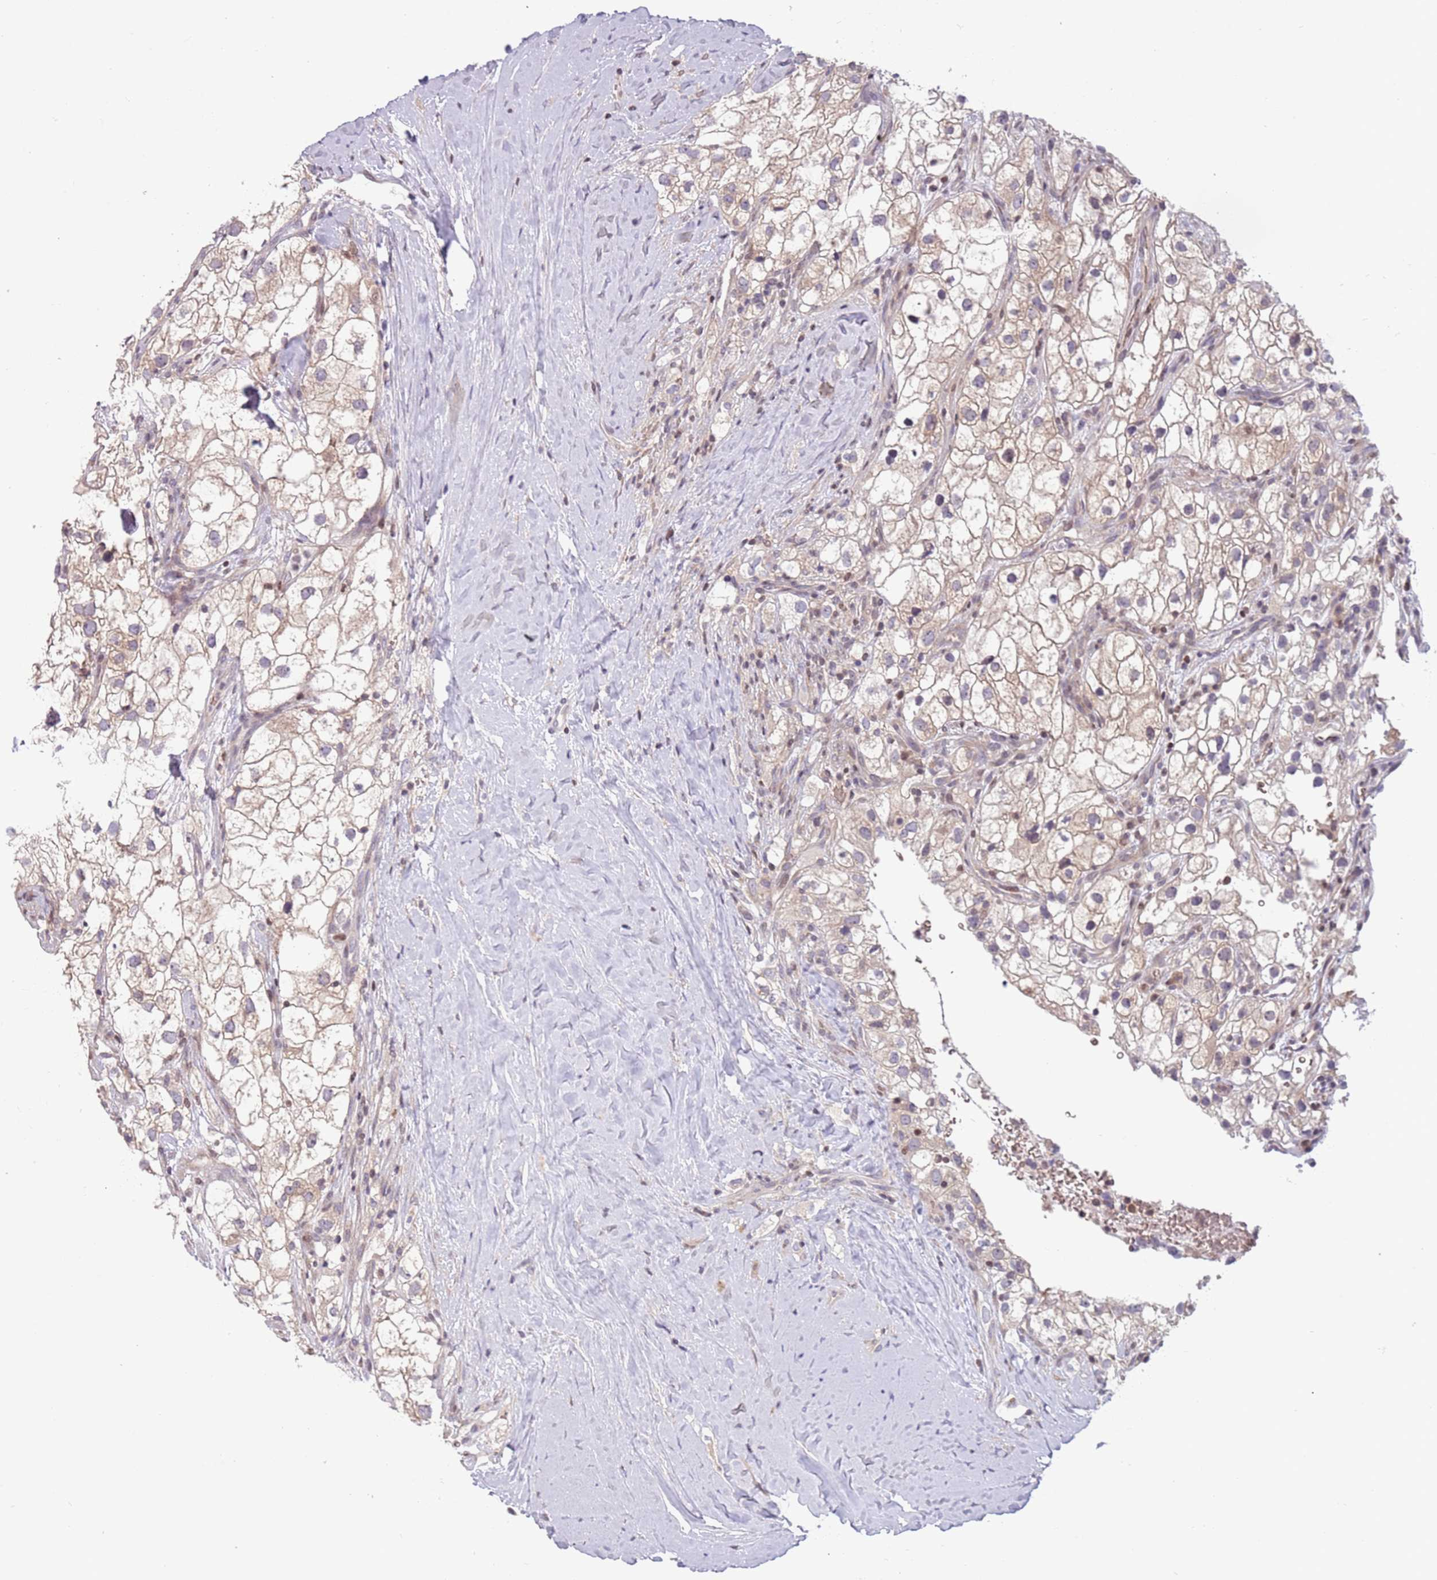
{"staining": {"intensity": "weak", "quantity": "<25%", "location": "cytoplasmic/membranous"}, "tissue": "renal cancer", "cell_type": "Tumor cells", "image_type": "cancer", "snomed": [{"axis": "morphology", "description": "Adenocarcinoma, NOS"}, {"axis": "topography", "description": "Kidney"}], "caption": "A photomicrograph of human renal cancer is negative for staining in tumor cells.", "gene": "ARHGEF5", "patient": {"sex": "male", "age": 59}}